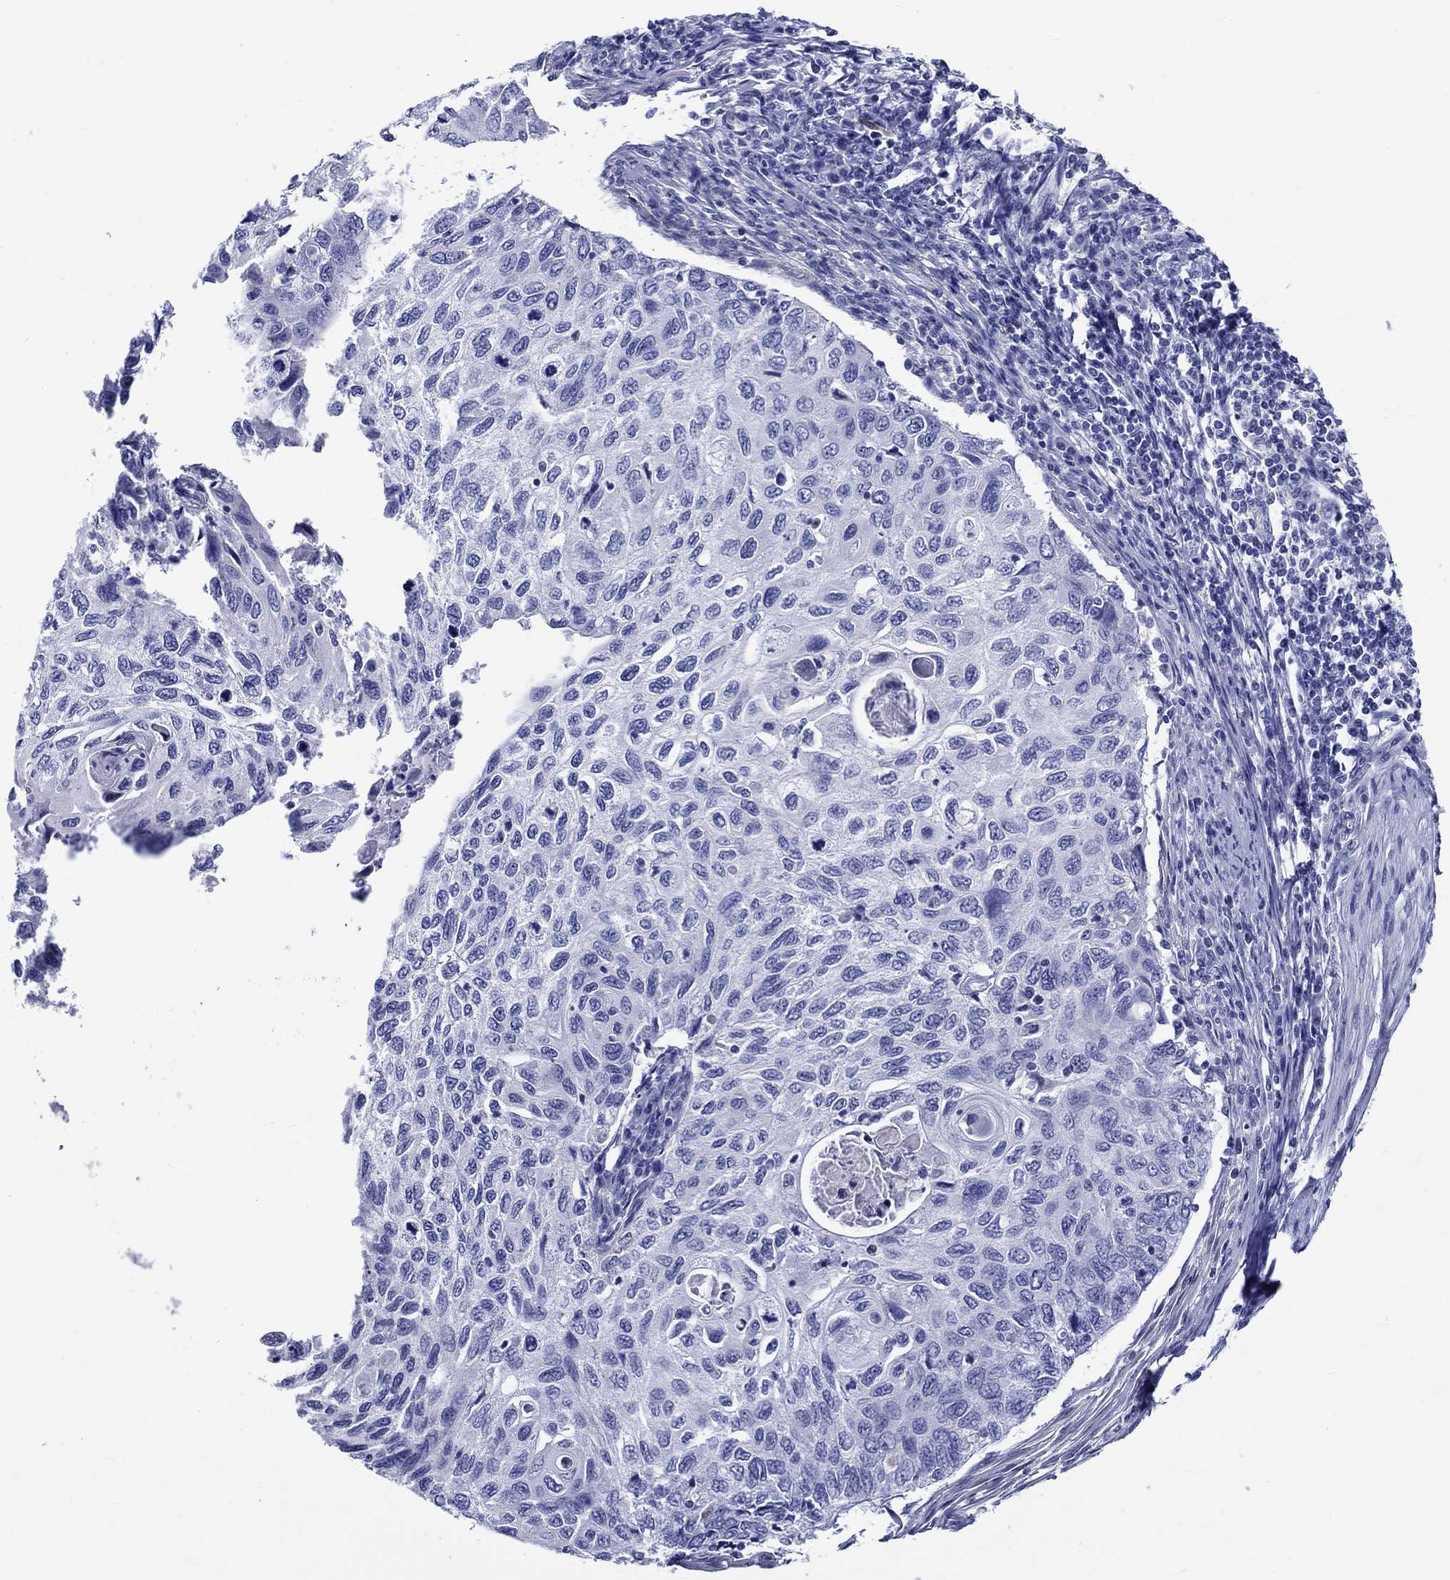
{"staining": {"intensity": "negative", "quantity": "none", "location": "none"}, "tissue": "cervical cancer", "cell_type": "Tumor cells", "image_type": "cancer", "snomed": [{"axis": "morphology", "description": "Squamous cell carcinoma, NOS"}, {"axis": "topography", "description": "Cervix"}], "caption": "Tumor cells show no significant protein positivity in cervical squamous cell carcinoma.", "gene": "SH2D7", "patient": {"sex": "female", "age": 70}}